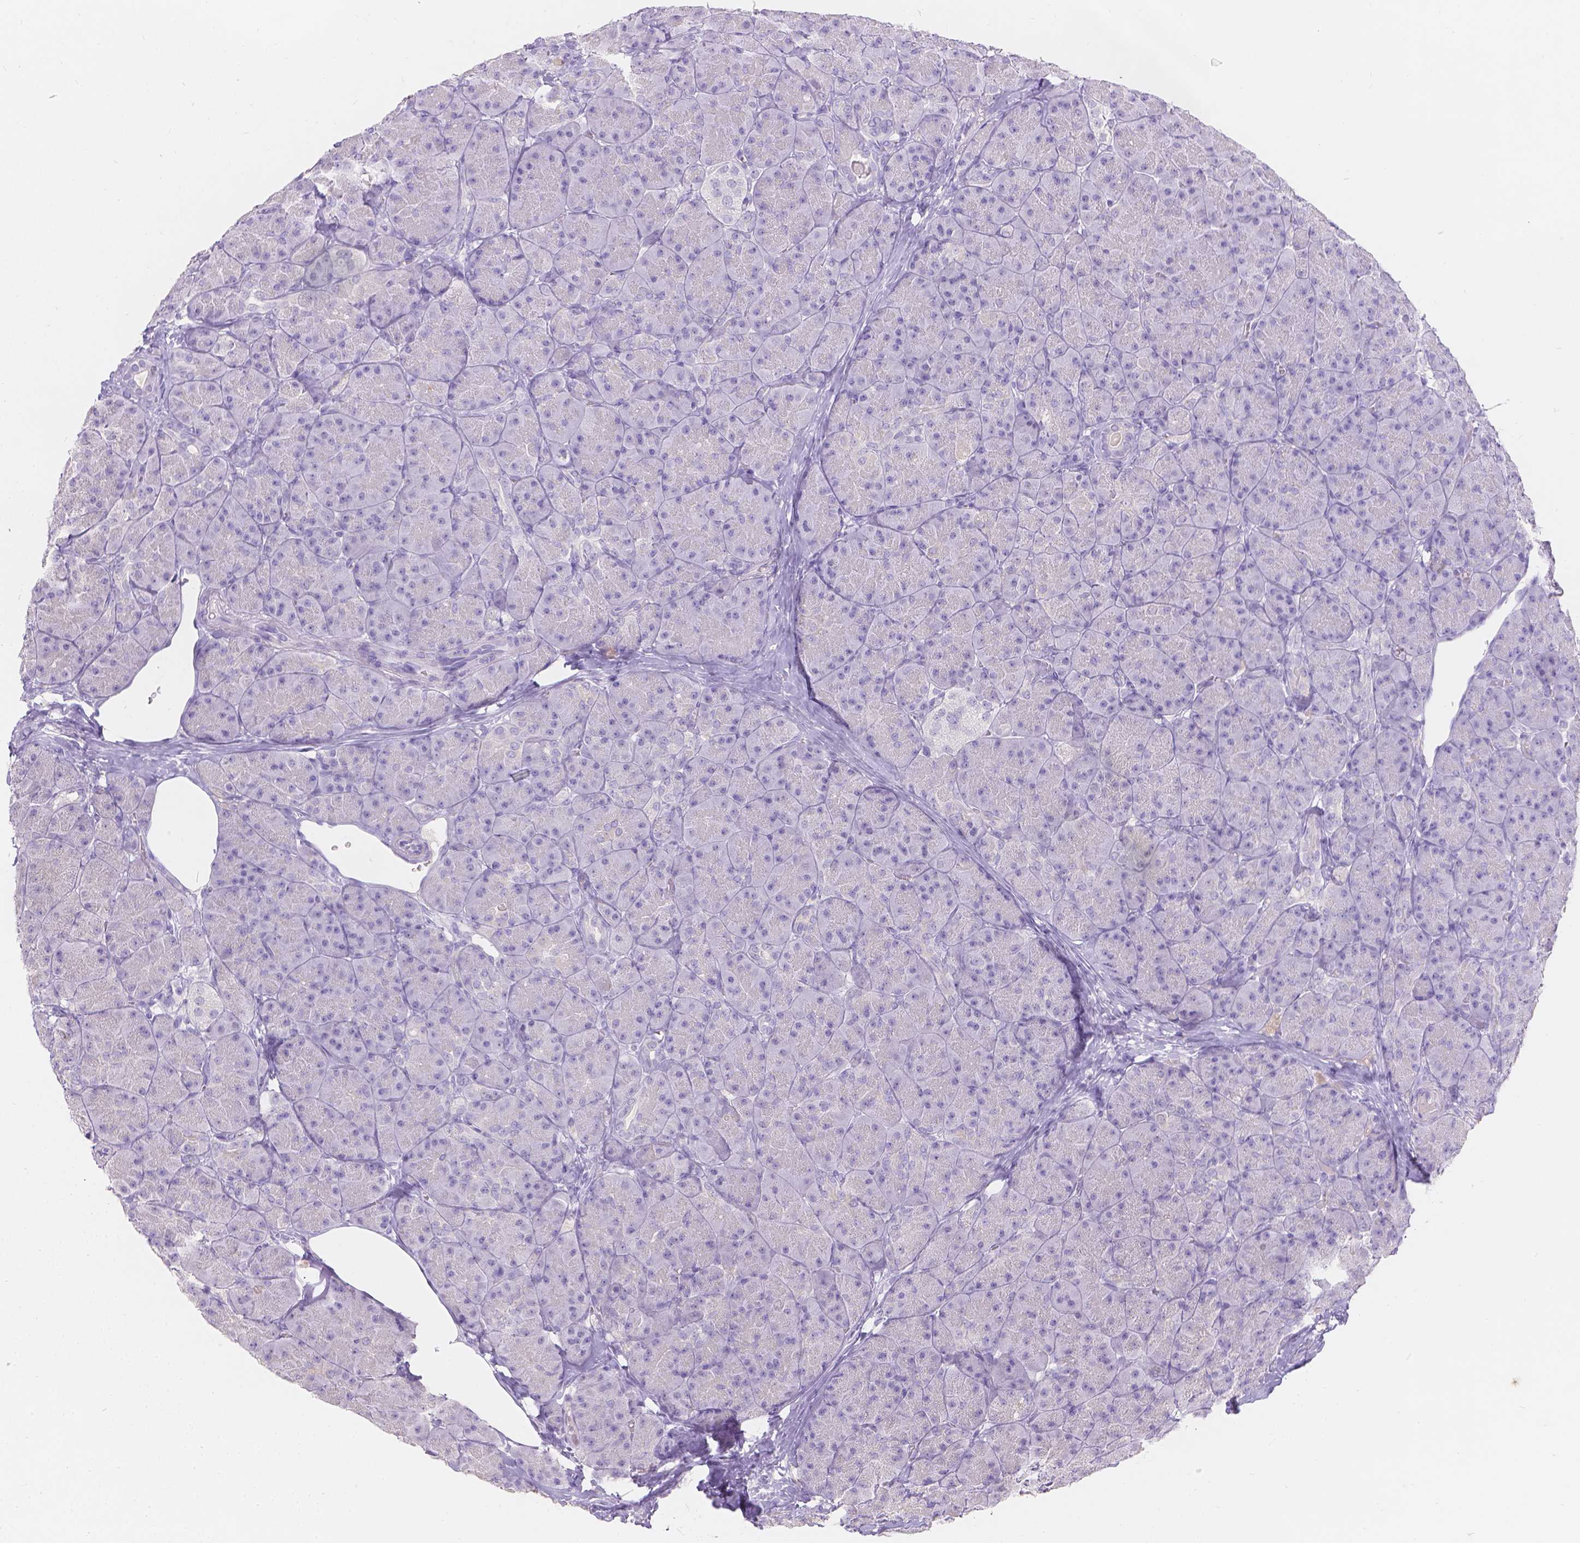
{"staining": {"intensity": "negative", "quantity": "none", "location": "none"}, "tissue": "pancreas", "cell_type": "Exocrine glandular cells", "image_type": "normal", "snomed": [{"axis": "morphology", "description": "Normal tissue, NOS"}, {"axis": "topography", "description": "Pancreas"}], "caption": "This histopathology image is of normal pancreas stained with immunohistochemistry (IHC) to label a protein in brown with the nuclei are counter-stained blue. There is no positivity in exocrine glandular cells. The staining was performed using DAB (3,3'-diaminobenzidine) to visualize the protein expression in brown, while the nuclei were stained in blue with hematoxylin (Magnification: 20x).", "gene": "HTN3", "patient": {"sex": "male", "age": 57}}